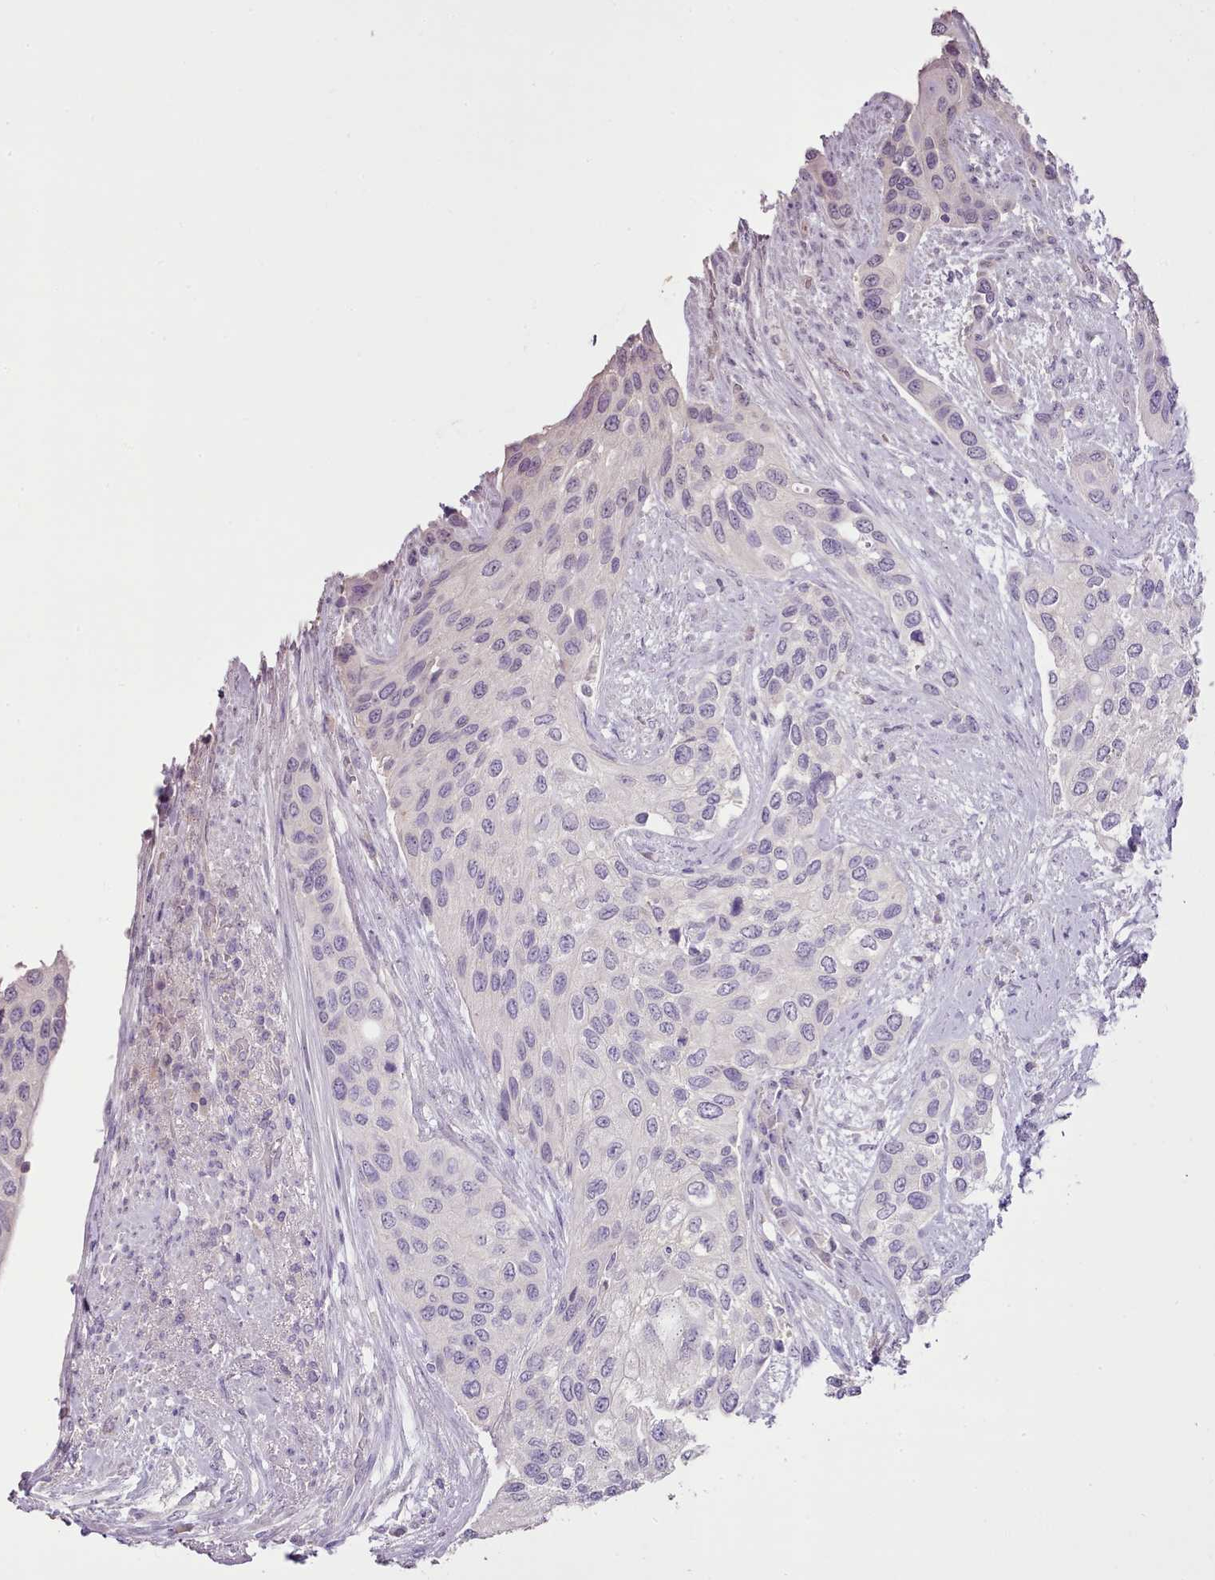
{"staining": {"intensity": "negative", "quantity": "none", "location": "none"}, "tissue": "urothelial cancer", "cell_type": "Tumor cells", "image_type": "cancer", "snomed": [{"axis": "morphology", "description": "Normal tissue, NOS"}, {"axis": "morphology", "description": "Urothelial carcinoma, High grade"}, {"axis": "topography", "description": "Vascular tissue"}, {"axis": "topography", "description": "Urinary bladder"}], "caption": "High-grade urothelial carcinoma was stained to show a protein in brown. There is no significant positivity in tumor cells.", "gene": "BLOC1S2", "patient": {"sex": "female", "age": 56}}